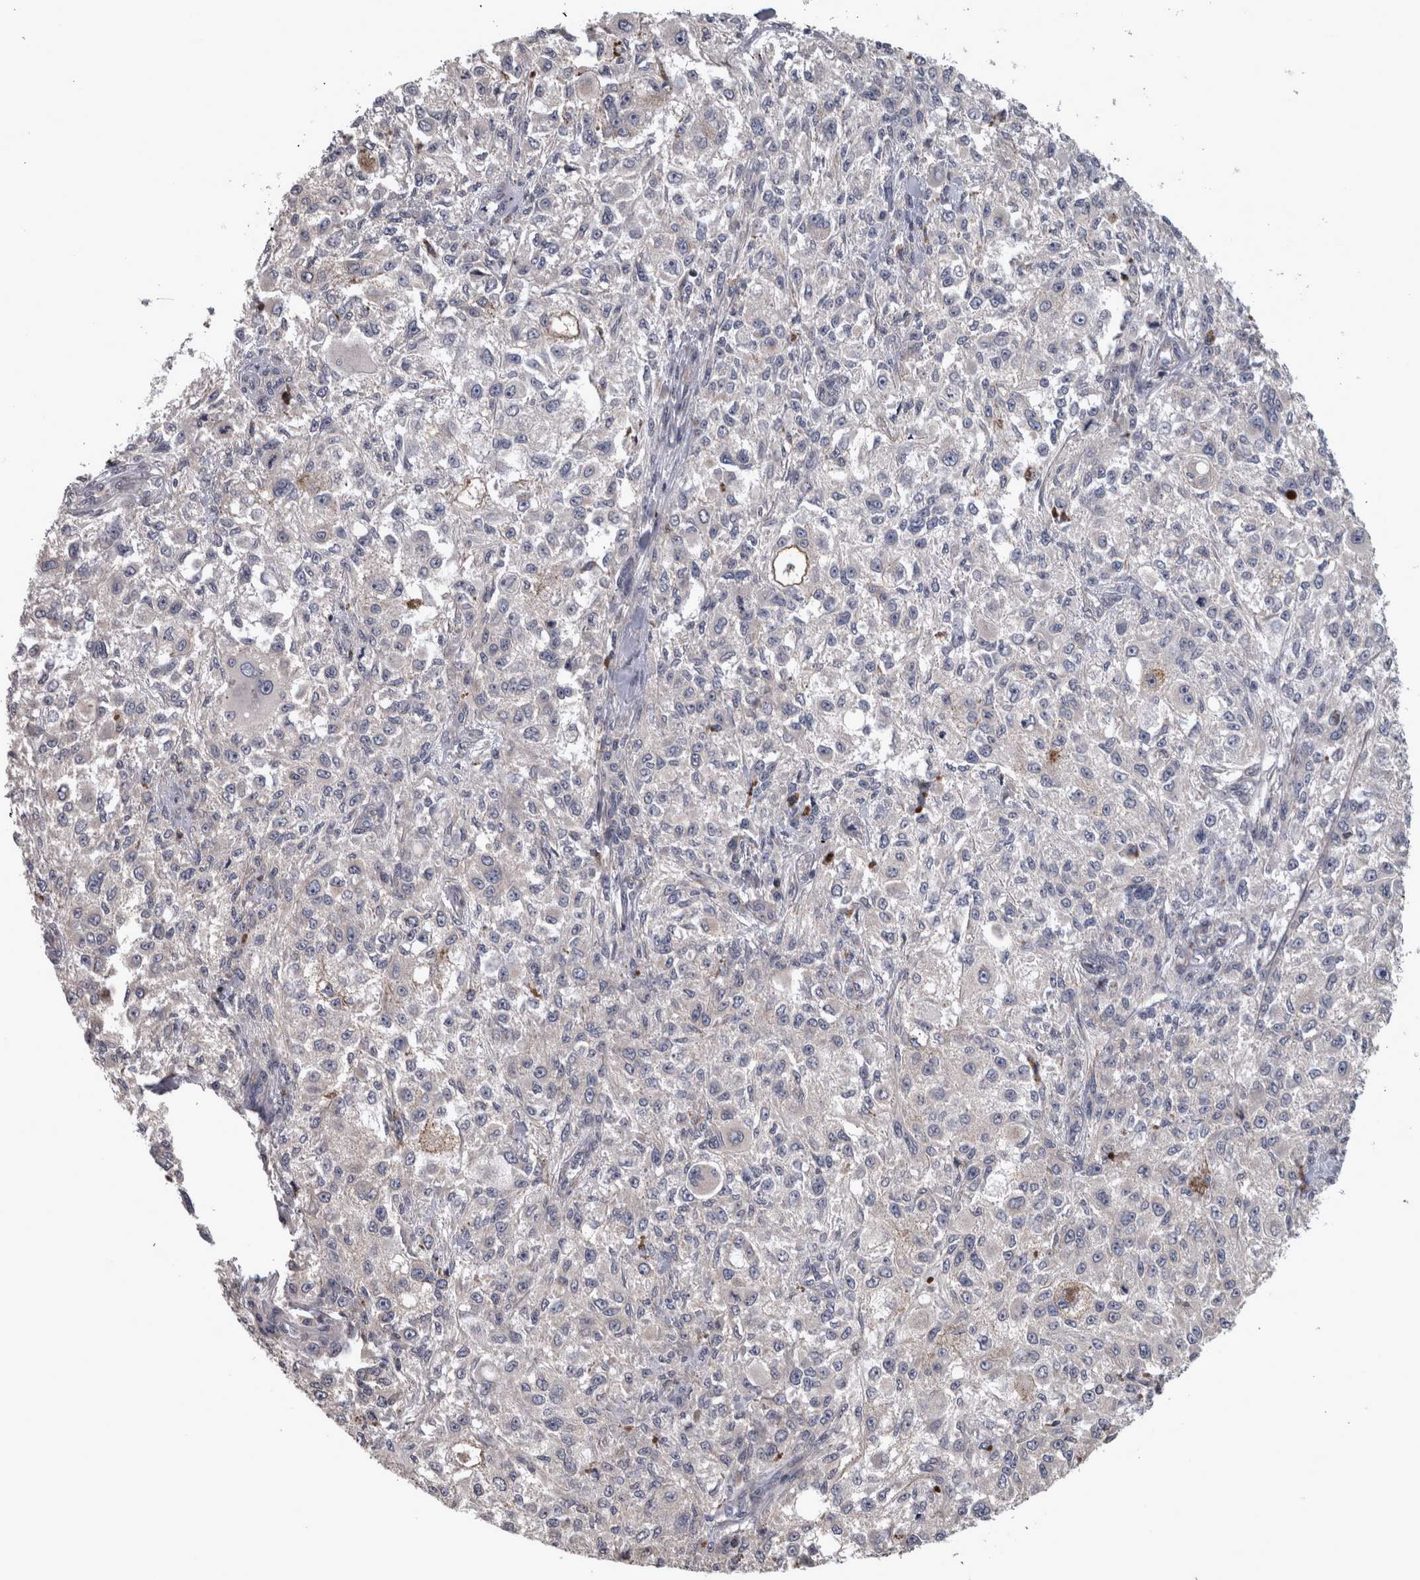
{"staining": {"intensity": "negative", "quantity": "none", "location": "none"}, "tissue": "melanoma", "cell_type": "Tumor cells", "image_type": "cancer", "snomed": [{"axis": "morphology", "description": "Necrosis, NOS"}, {"axis": "morphology", "description": "Malignant melanoma, NOS"}, {"axis": "topography", "description": "Skin"}], "caption": "High magnification brightfield microscopy of malignant melanoma stained with DAB (brown) and counterstained with hematoxylin (blue): tumor cells show no significant staining.", "gene": "PRKCI", "patient": {"sex": "female", "age": 87}}